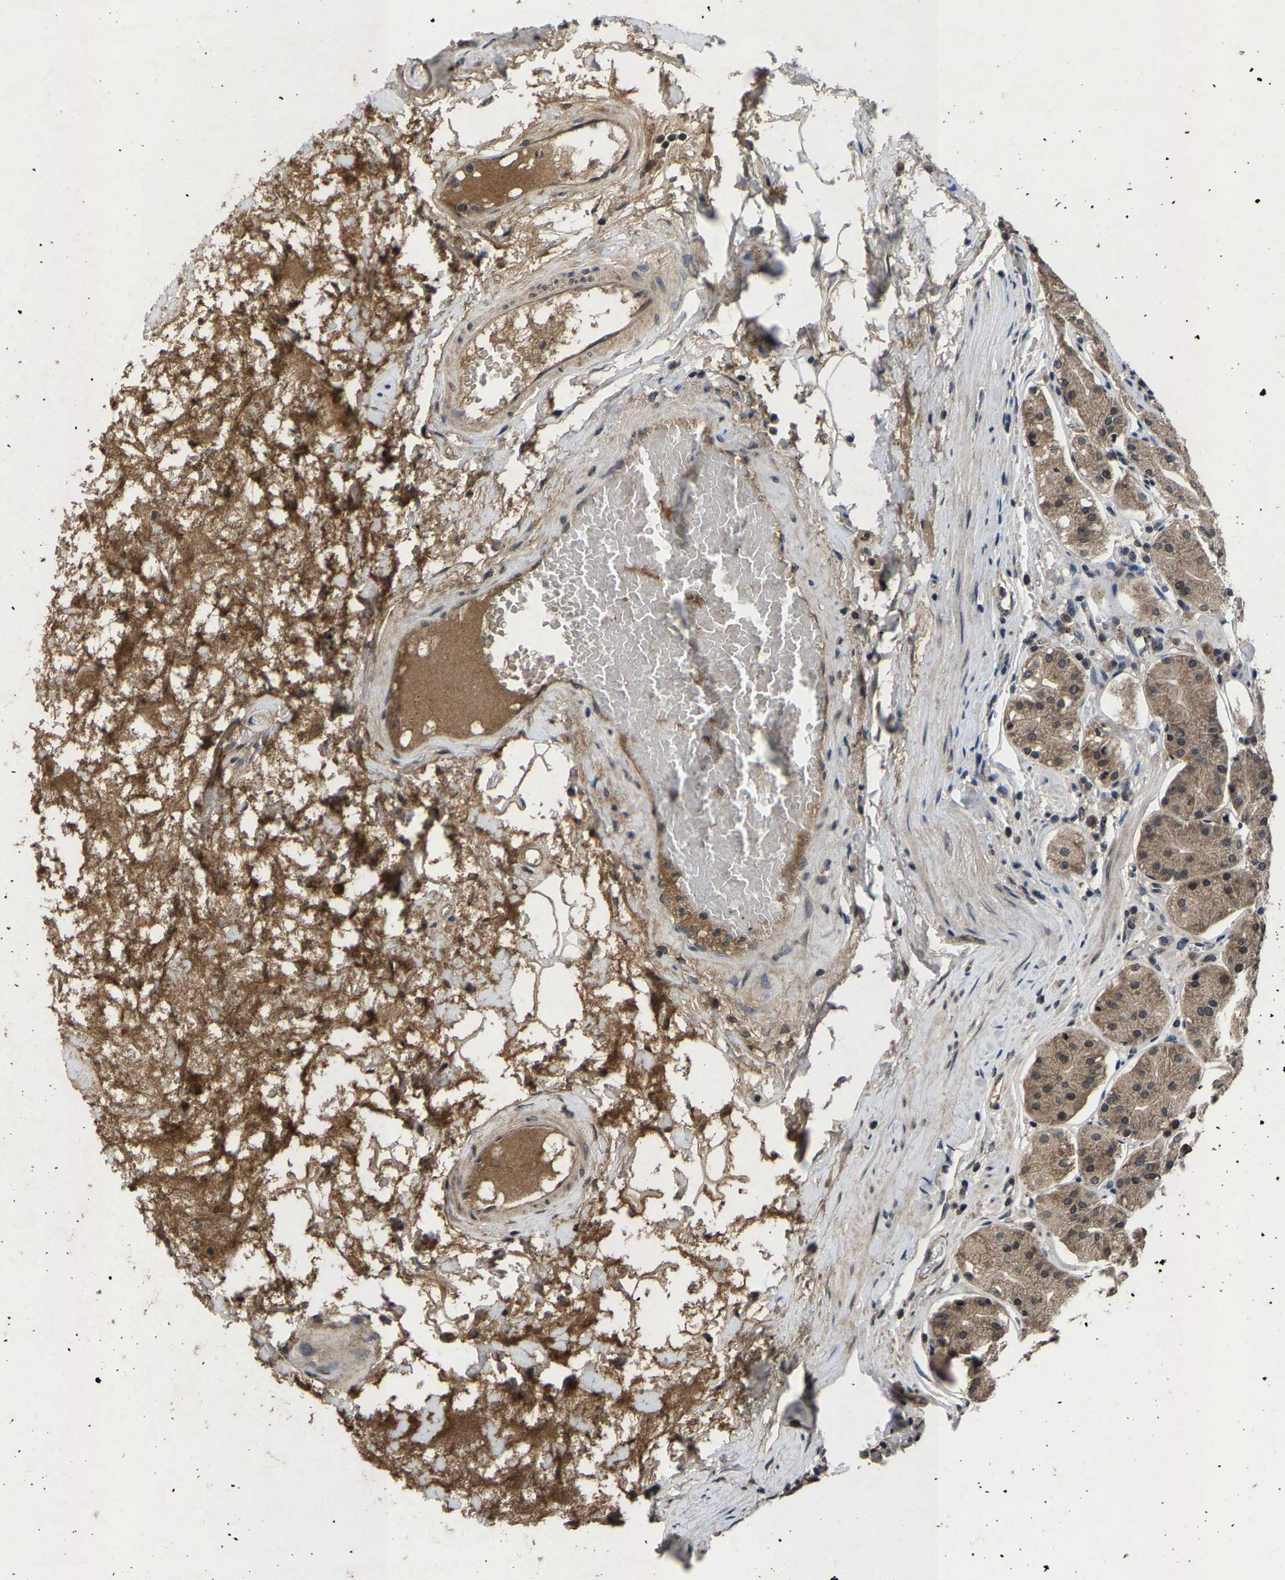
{"staining": {"intensity": "weak", "quantity": ">75%", "location": "cytoplasmic/membranous,nuclear"}, "tissue": "stomach", "cell_type": "Glandular cells", "image_type": "normal", "snomed": [{"axis": "morphology", "description": "Normal tissue, NOS"}, {"axis": "topography", "description": "Stomach"}, {"axis": "topography", "description": "Stomach, lower"}], "caption": "Unremarkable stomach was stained to show a protein in brown. There is low levels of weak cytoplasmic/membranous,nuclear expression in approximately >75% of glandular cells.", "gene": "HUWE1", "patient": {"sex": "female", "age": 56}}